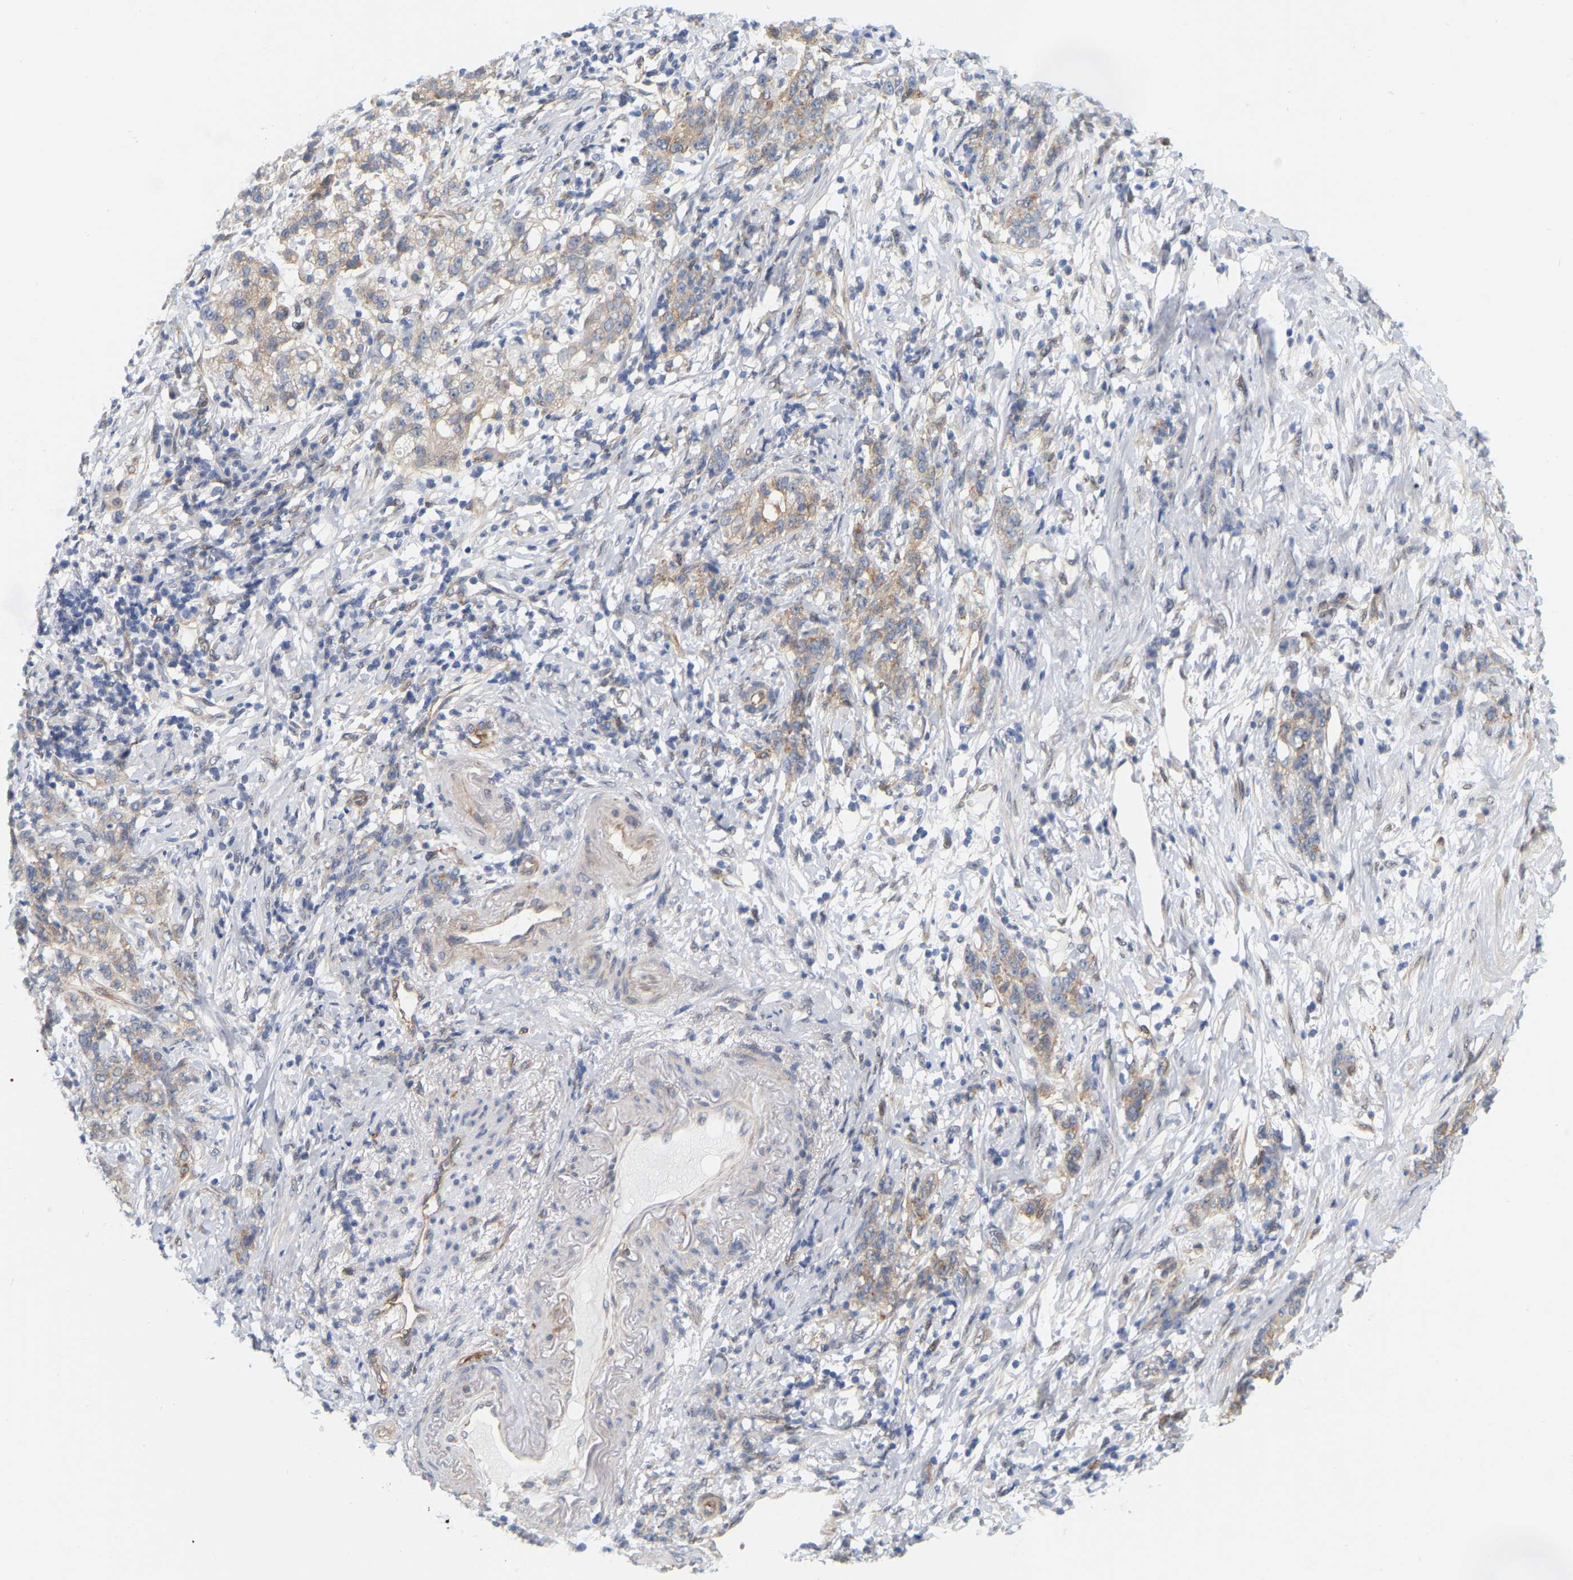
{"staining": {"intensity": "weak", "quantity": "25%-75%", "location": "cytoplasmic/membranous"}, "tissue": "stomach cancer", "cell_type": "Tumor cells", "image_type": "cancer", "snomed": [{"axis": "morphology", "description": "Adenocarcinoma, NOS"}, {"axis": "topography", "description": "Stomach, lower"}], "caption": "Adenocarcinoma (stomach) stained for a protein exhibits weak cytoplasmic/membranous positivity in tumor cells. The staining is performed using DAB brown chromogen to label protein expression. The nuclei are counter-stained blue using hematoxylin.", "gene": "RAPH1", "patient": {"sex": "male", "age": 88}}